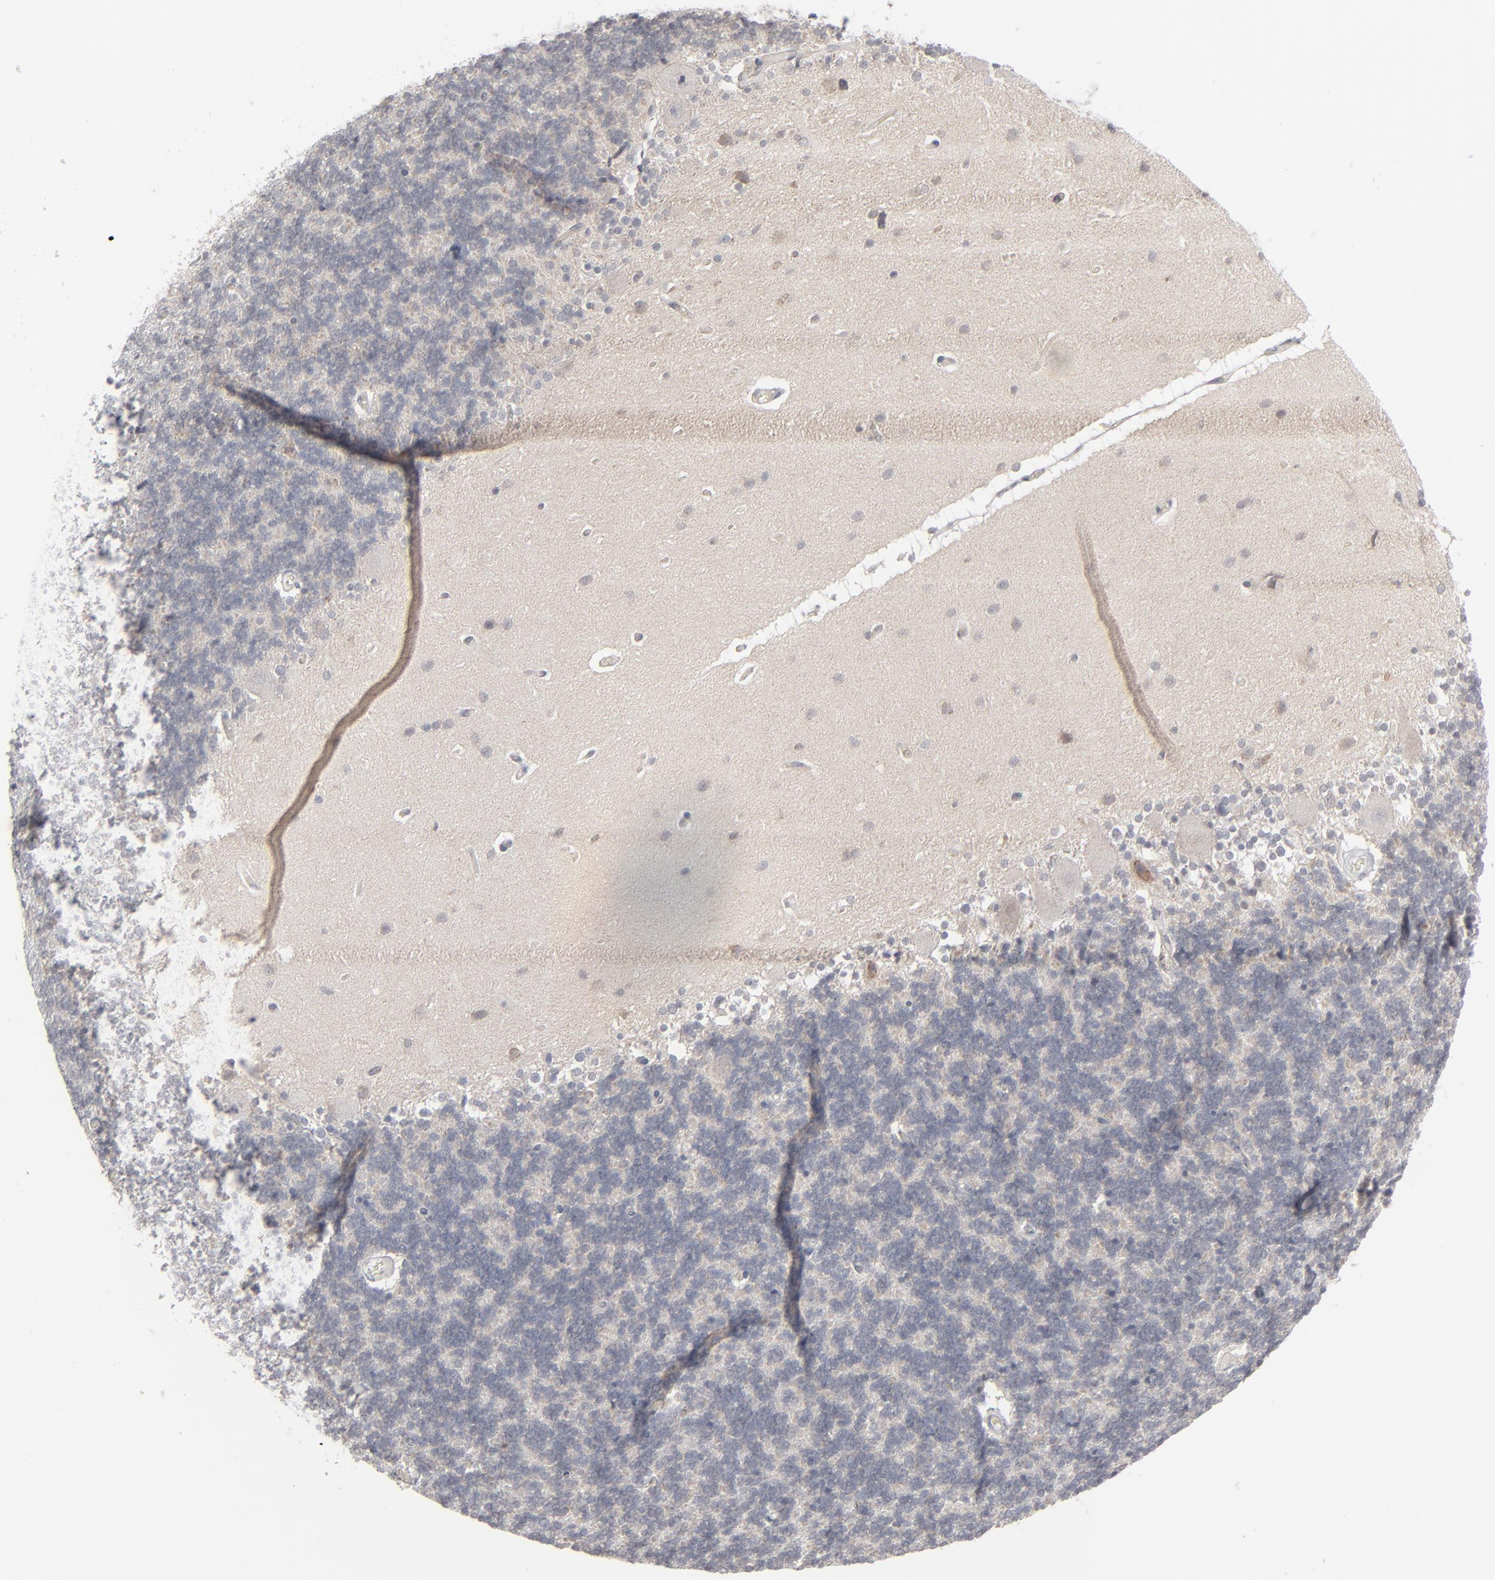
{"staining": {"intensity": "negative", "quantity": "none", "location": "none"}, "tissue": "cerebellum", "cell_type": "Cells in granular layer", "image_type": "normal", "snomed": [{"axis": "morphology", "description": "Normal tissue, NOS"}, {"axis": "topography", "description": "Cerebellum"}], "caption": "This photomicrograph is of unremarkable cerebellum stained with immunohistochemistry (IHC) to label a protein in brown with the nuclei are counter-stained blue. There is no expression in cells in granular layer. (Immunohistochemistry (ihc), brightfield microscopy, high magnification).", "gene": "POF1B", "patient": {"sex": "female", "age": 54}}